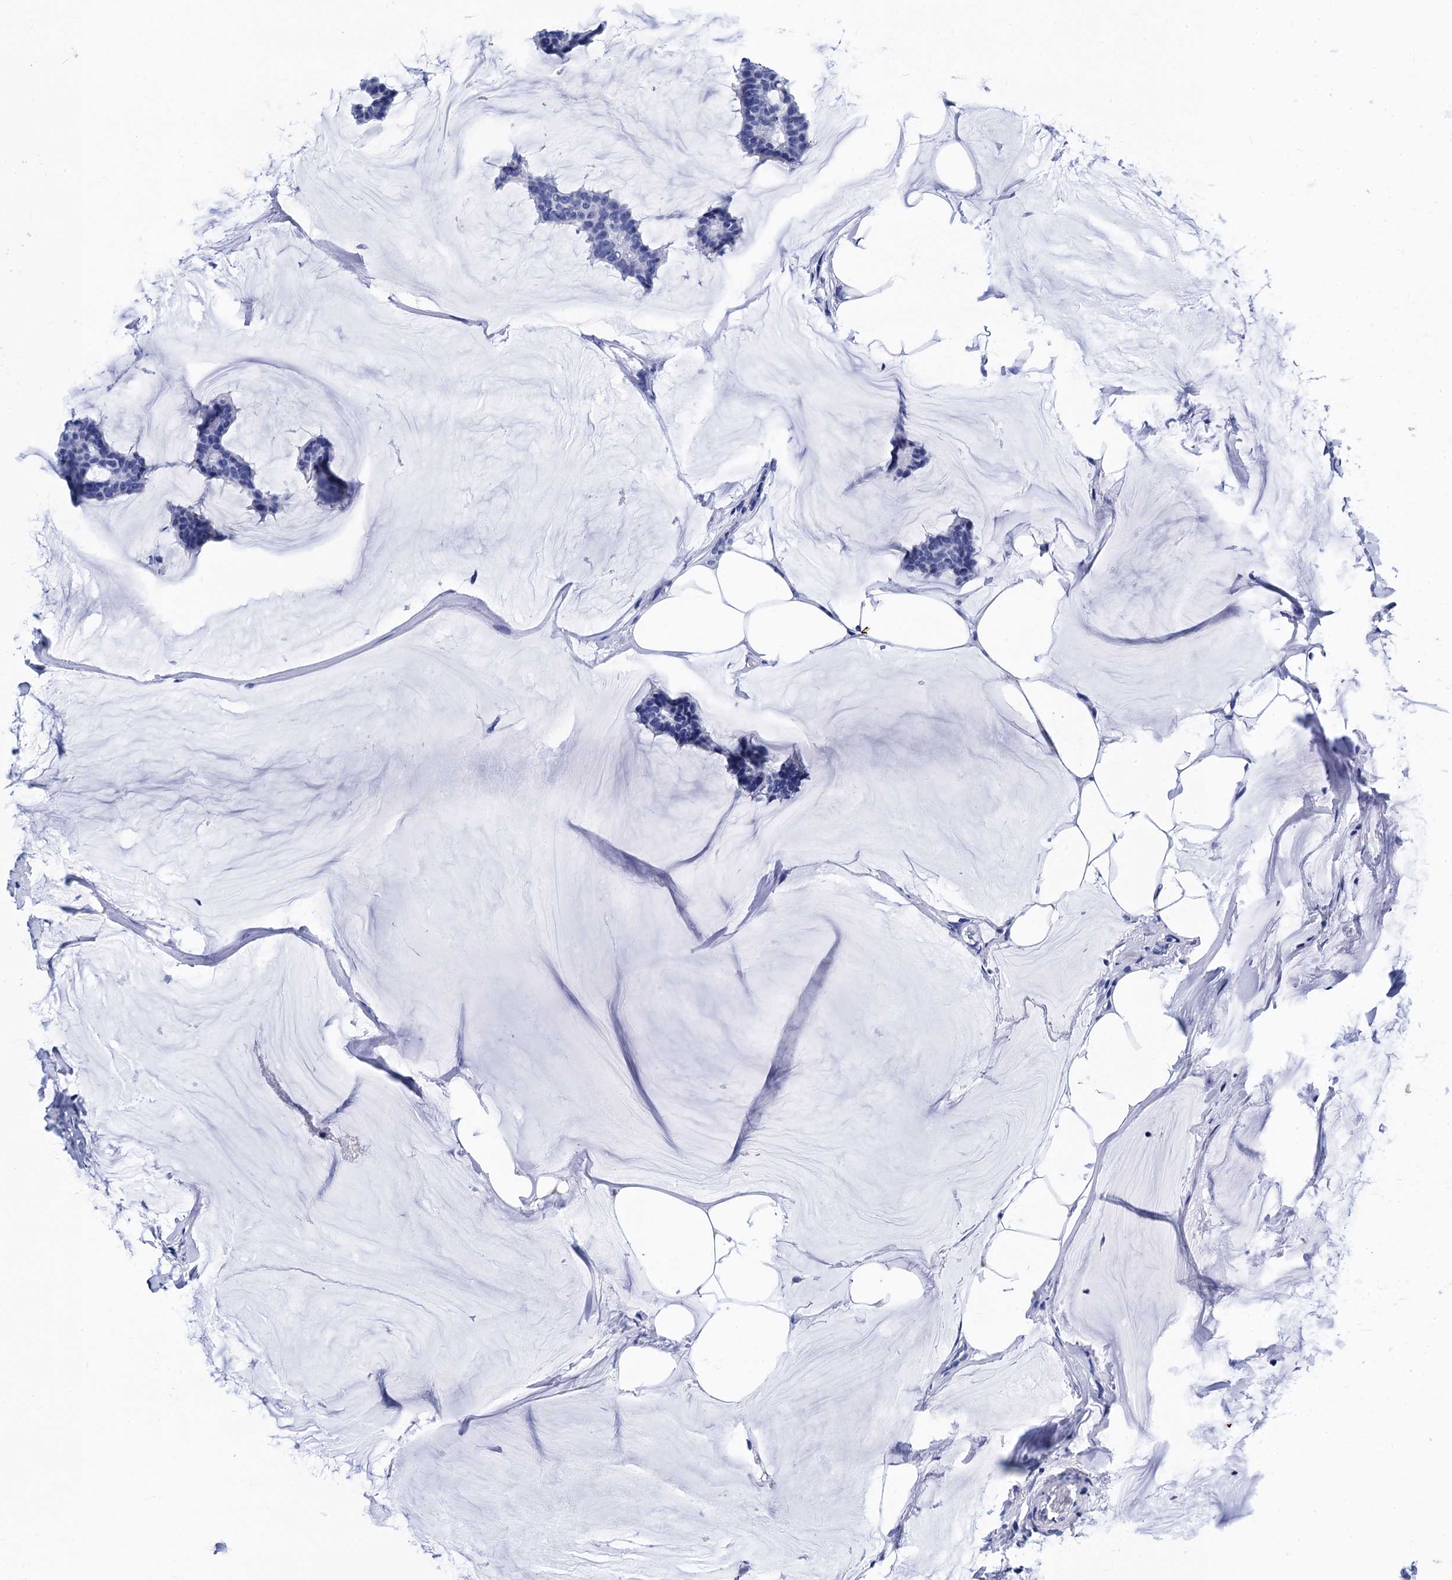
{"staining": {"intensity": "negative", "quantity": "none", "location": "none"}, "tissue": "breast cancer", "cell_type": "Tumor cells", "image_type": "cancer", "snomed": [{"axis": "morphology", "description": "Duct carcinoma"}, {"axis": "topography", "description": "Breast"}], "caption": "Tumor cells are negative for protein expression in human breast cancer.", "gene": "MYBPC3", "patient": {"sex": "female", "age": 93}}